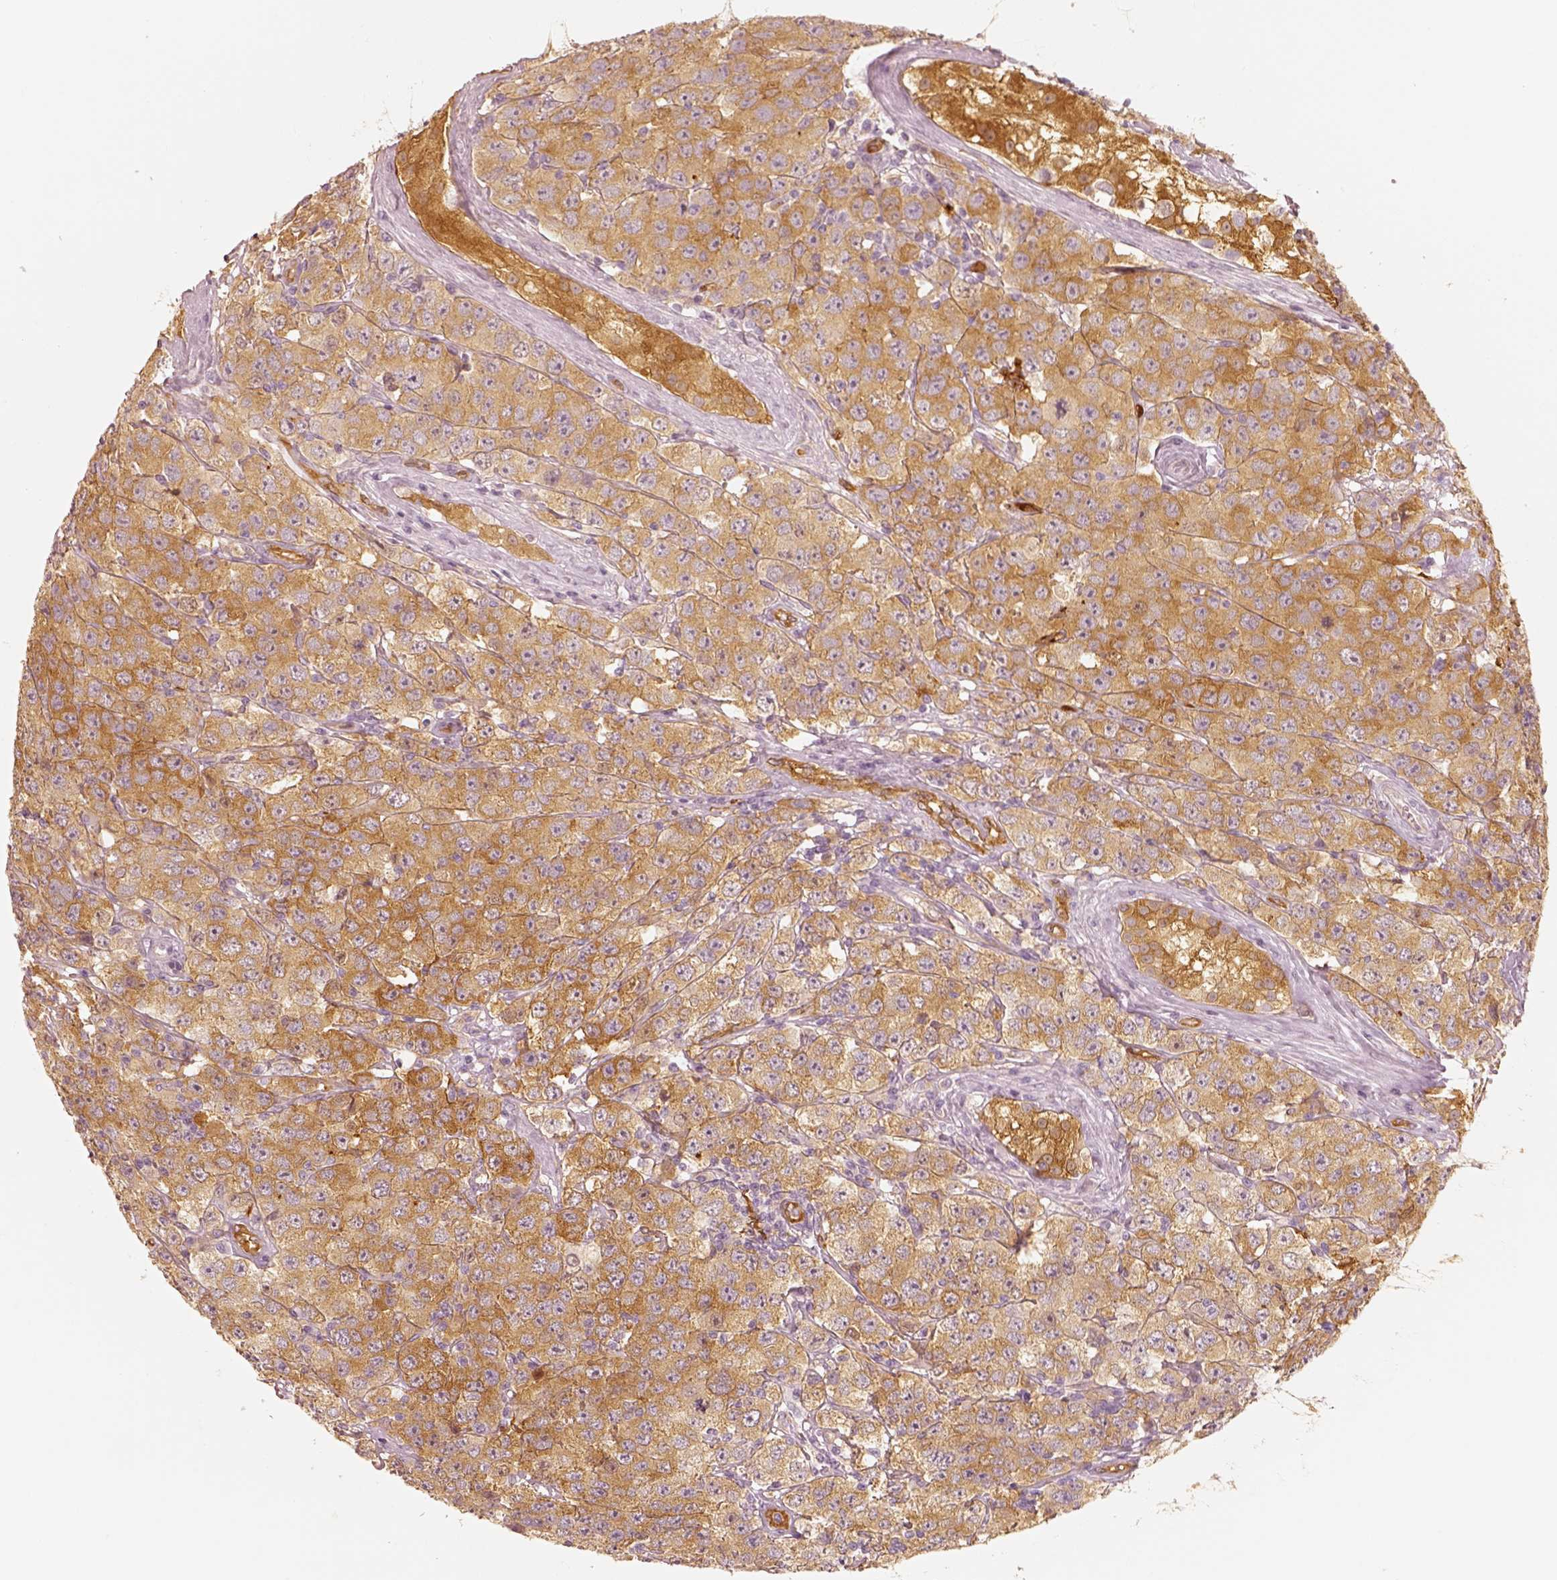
{"staining": {"intensity": "moderate", "quantity": ">75%", "location": "cytoplasmic/membranous"}, "tissue": "testis cancer", "cell_type": "Tumor cells", "image_type": "cancer", "snomed": [{"axis": "morphology", "description": "Seminoma, NOS"}, {"axis": "topography", "description": "Testis"}], "caption": "Testis cancer tissue demonstrates moderate cytoplasmic/membranous positivity in about >75% of tumor cells", "gene": "FSCN1", "patient": {"sex": "male", "age": 52}}